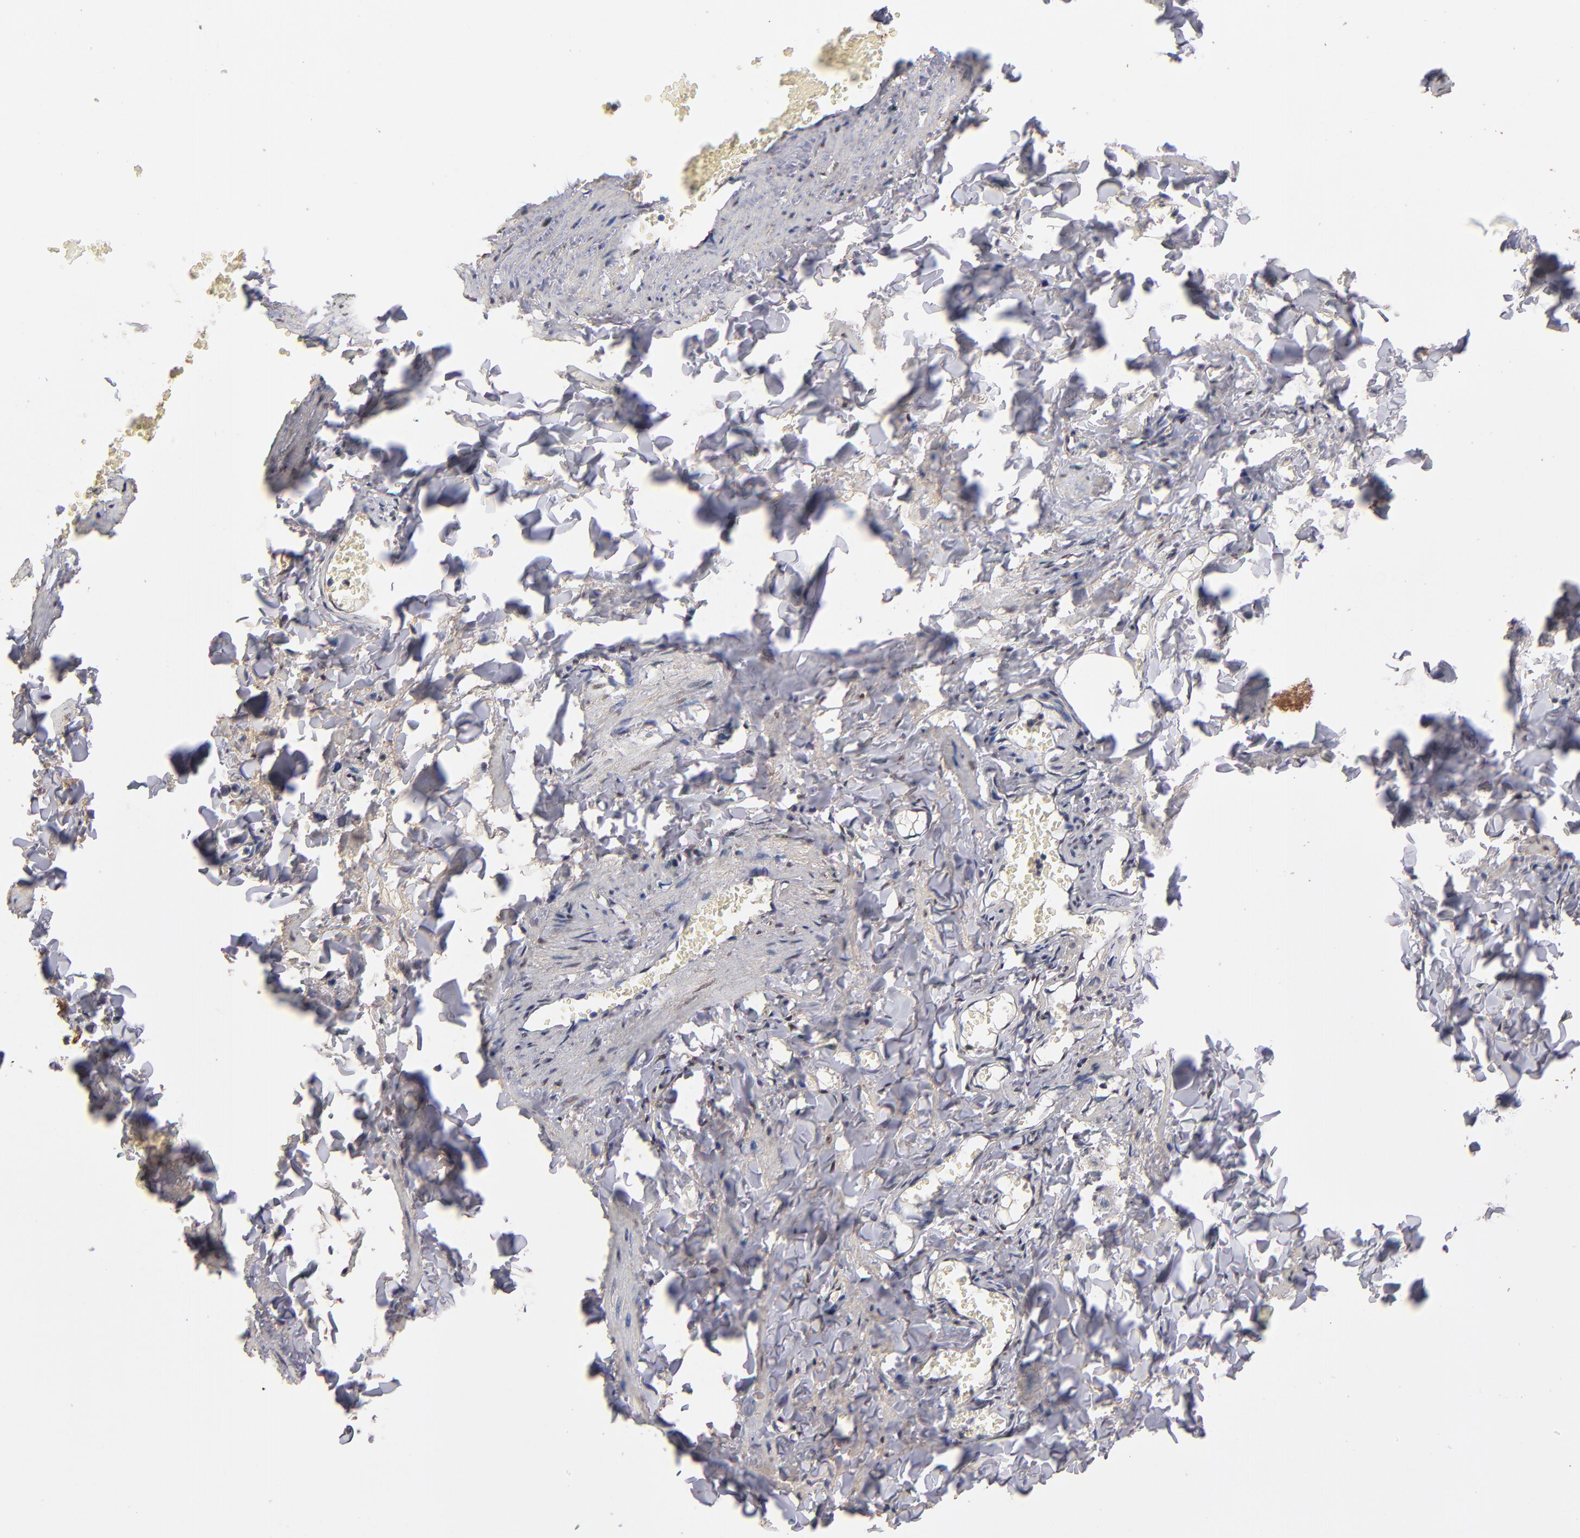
{"staining": {"intensity": "moderate", "quantity": "25%-75%", "location": "cytoplasmic/membranous"}, "tissue": "adipose tissue", "cell_type": "Adipocytes", "image_type": "normal", "snomed": [{"axis": "morphology", "description": "Normal tissue, NOS"}, {"axis": "topography", "description": "Vascular tissue"}], "caption": "Approximately 25%-75% of adipocytes in normal human adipose tissue demonstrate moderate cytoplasmic/membranous protein staining as visualized by brown immunohistochemical staining.", "gene": "NFE2L2", "patient": {"sex": "male", "age": 41}}